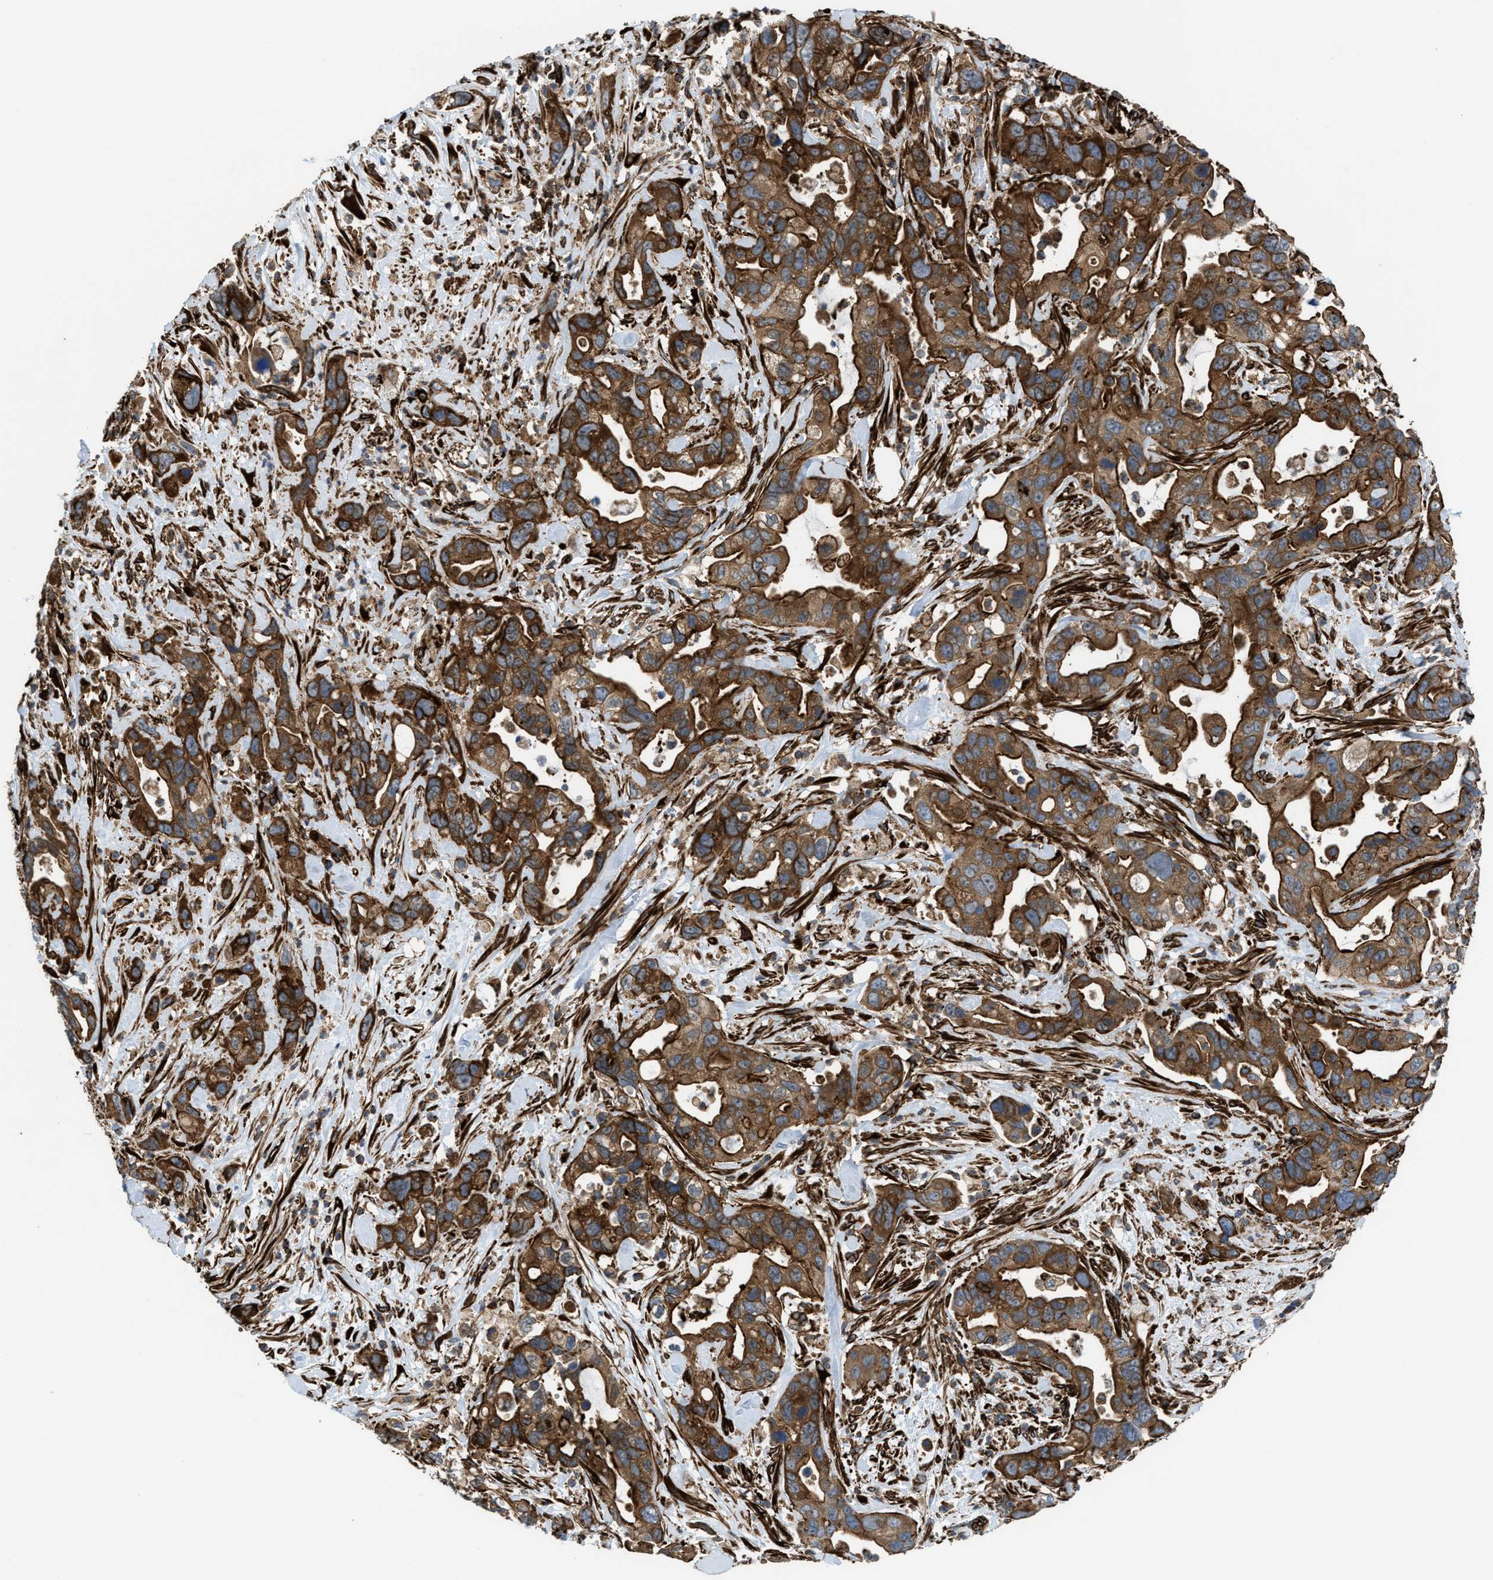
{"staining": {"intensity": "strong", "quantity": ">75%", "location": "cytoplasmic/membranous"}, "tissue": "pancreatic cancer", "cell_type": "Tumor cells", "image_type": "cancer", "snomed": [{"axis": "morphology", "description": "Adenocarcinoma, NOS"}, {"axis": "topography", "description": "Pancreas"}], "caption": "A brown stain shows strong cytoplasmic/membranous positivity of a protein in human pancreatic cancer tumor cells.", "gene": "EGLN1", "patient": {"sex": "female", "age": 70}}